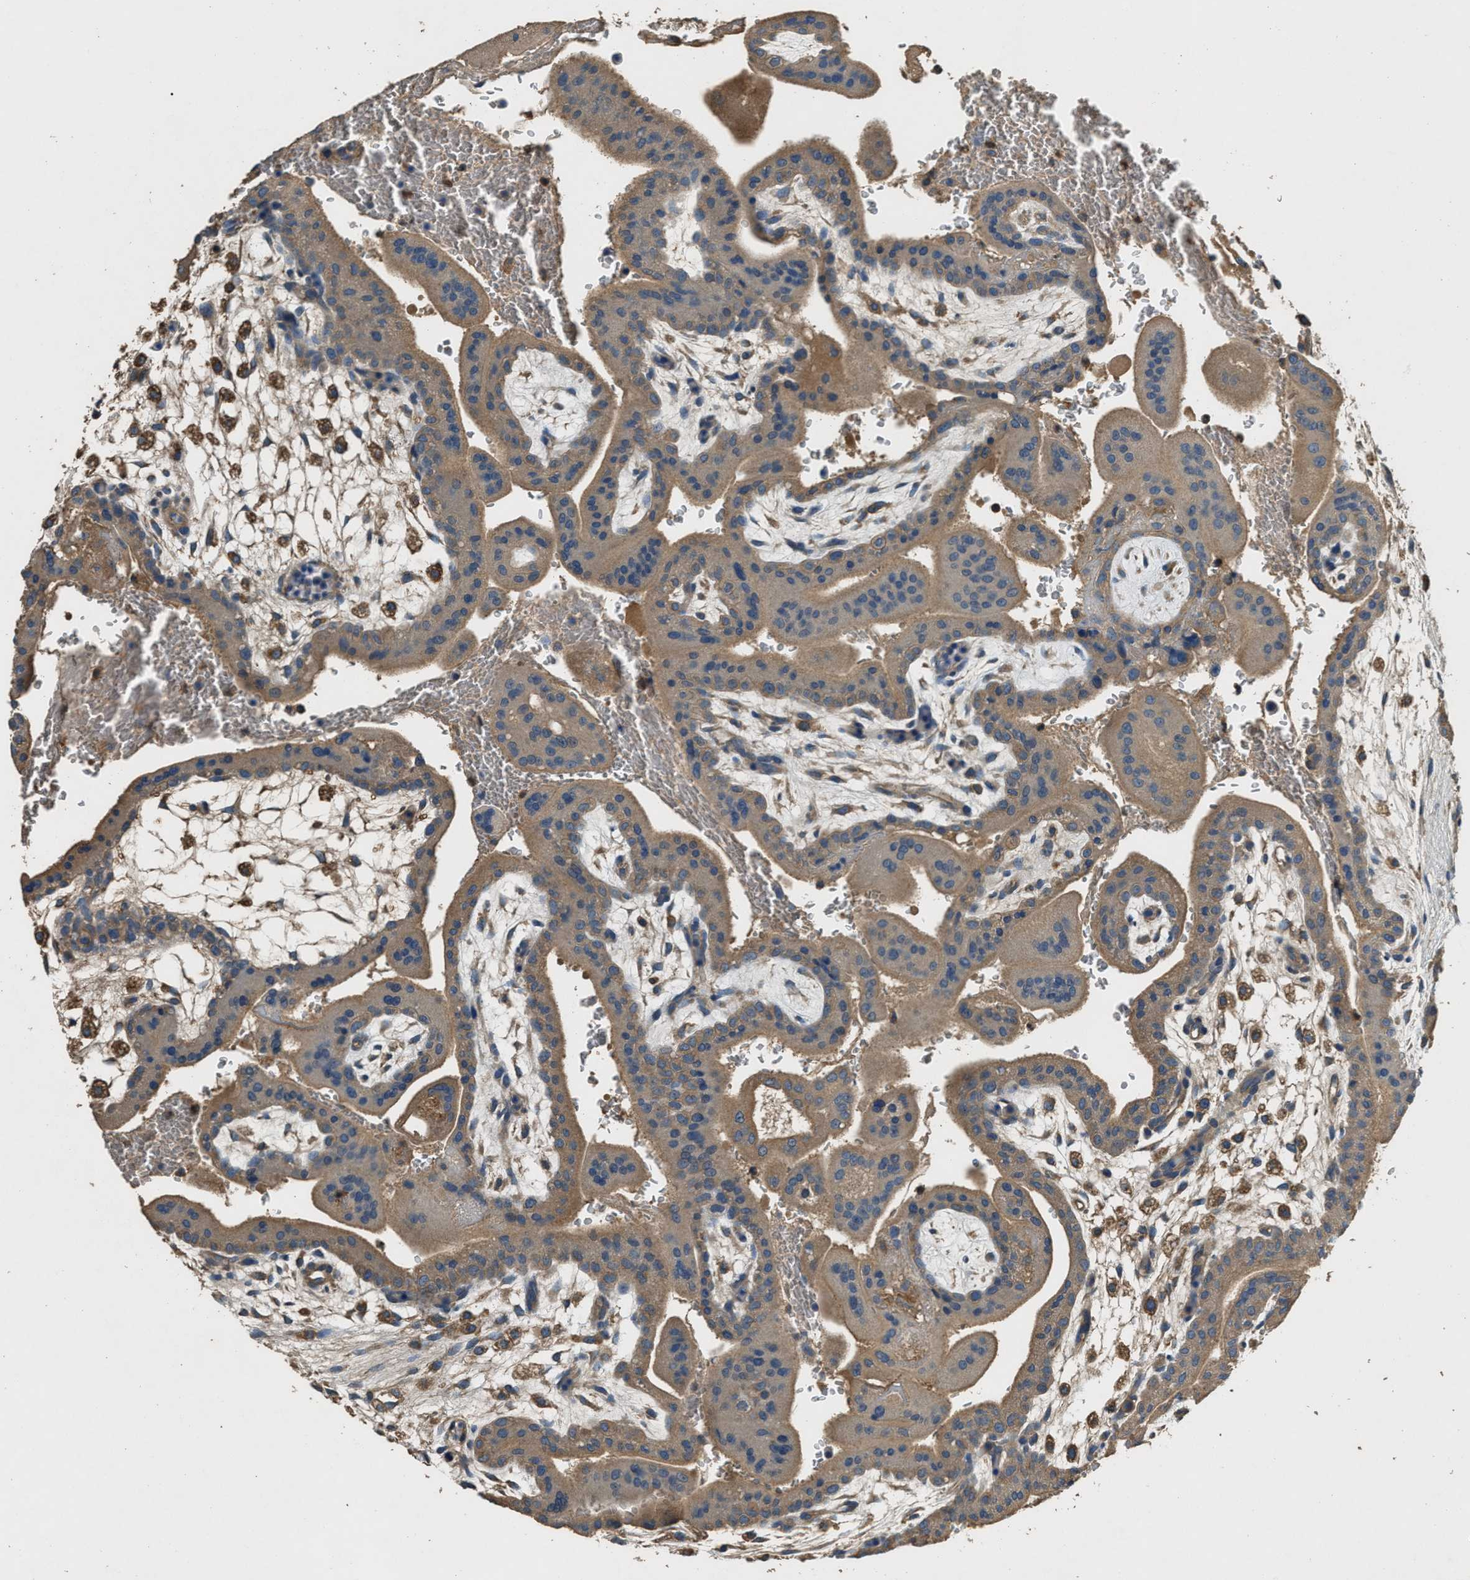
{"staining": {"intensity": "moderate", "quantity": ">75%", "location": "cytoplasmic/membranous"}, "tissue": "placenta", "cell_type": "Decidual cells", "image_type": "normal", "snomed": [{"axis": "morphology", "description": "Normal tissue, NOS"}, {"axis": "topography", "description": "Placenta"}], "caption": "An image of placenta stained for a protein shows moderate cytoplasmic/membranous brown staining in decidual cells.", "gene": "BLOC1S1", "patient": {"sex": "female", "age": 35}}